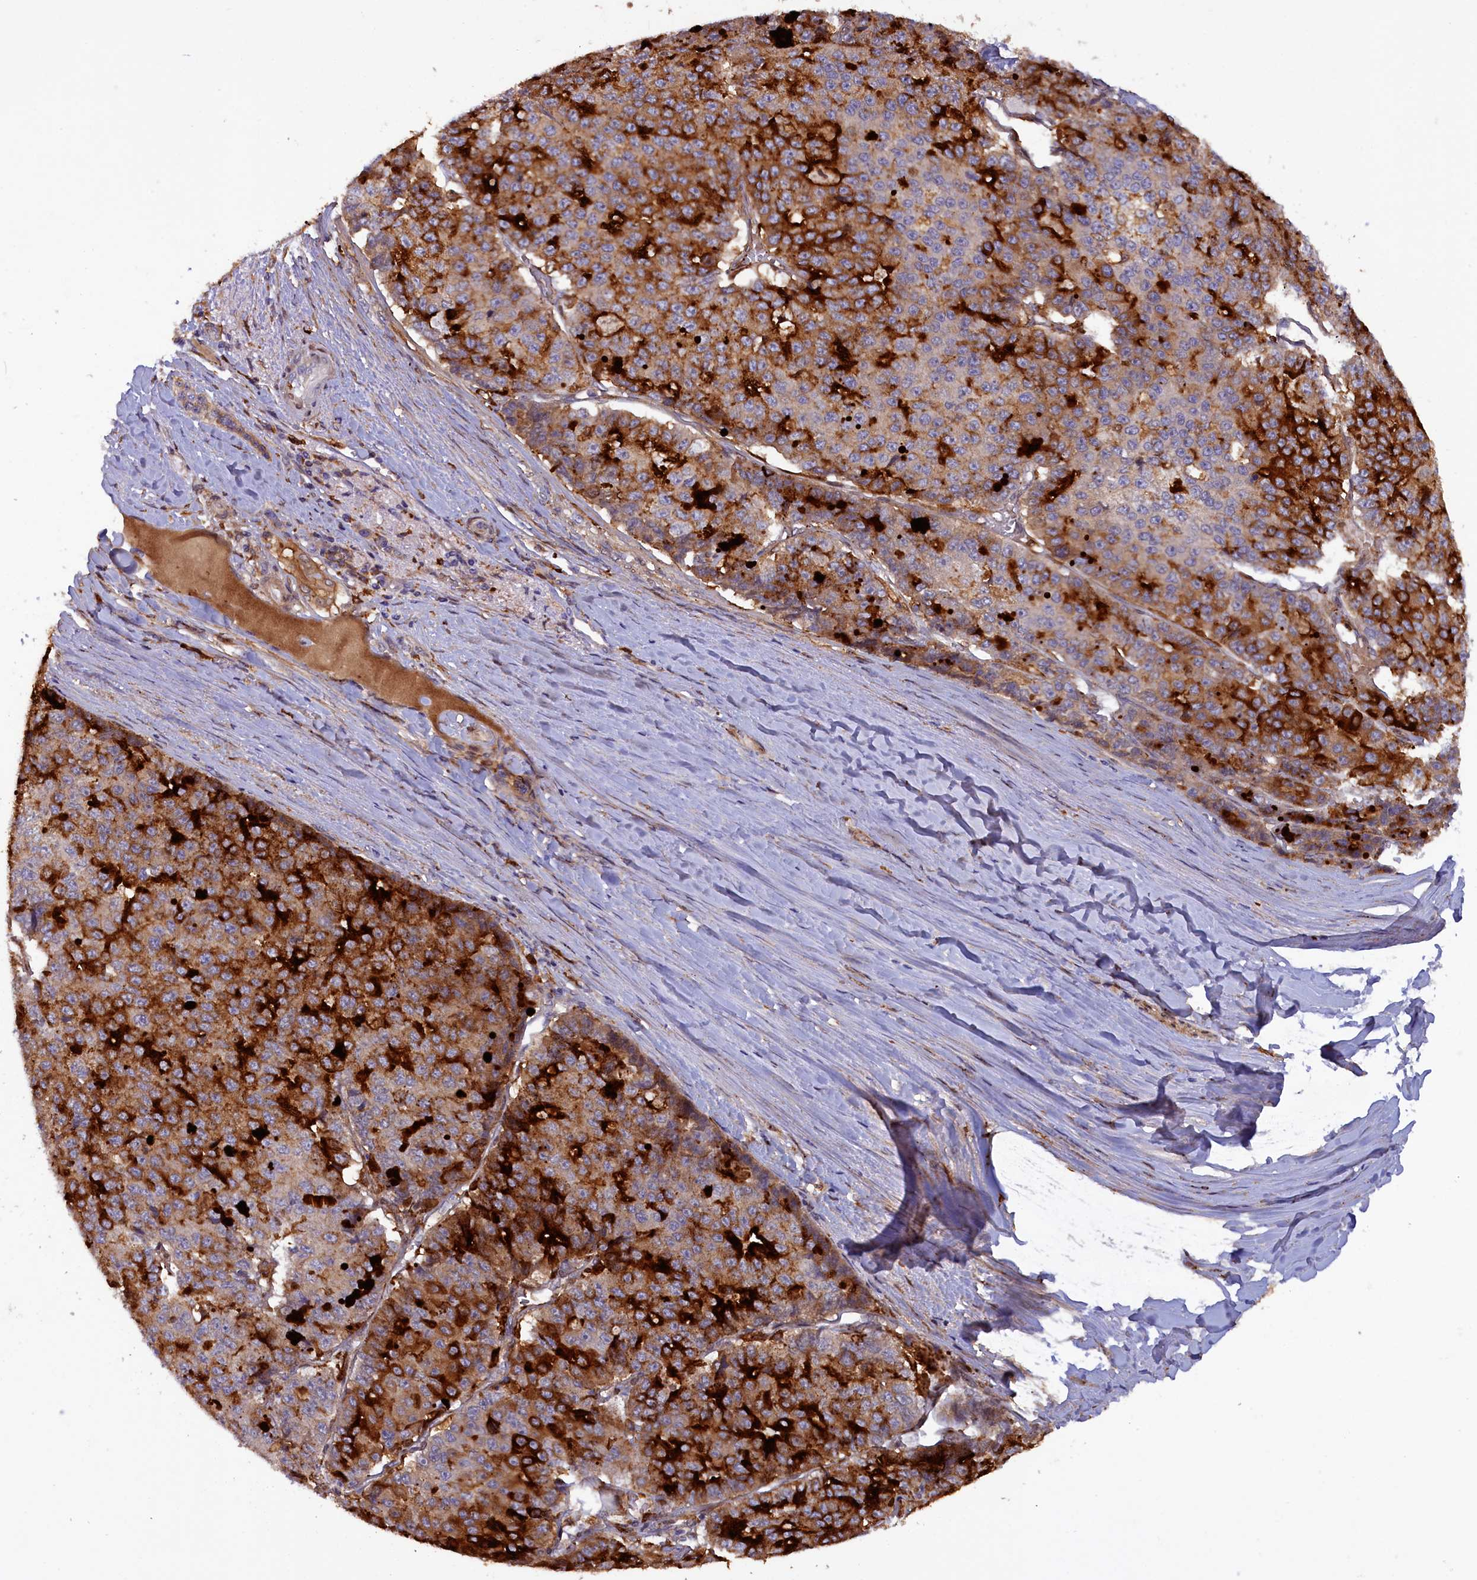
{"staining": {"intensity": "strong", "quantity": "25%-75%", "location": "cytoplasmic/membranous"}, "tissue": "pancreatic cancer", "cell_type": "Tumor cells", "image_type": "cancer", "snomed": [{"axis": "morphology", "description": "Adenocarcinoma, NOS"}, {"axis": "topography", "description": "Pancreas"}], "caption": "Strong cytoplasmic/membranous expression for a protein is seen in approximately 25%-75% of tumor cells of adenocarcinoma (pancreatic) using immunohistochemistry.", "gene": "FERMT1", "patient": {"sex": "male", "age": 50}}